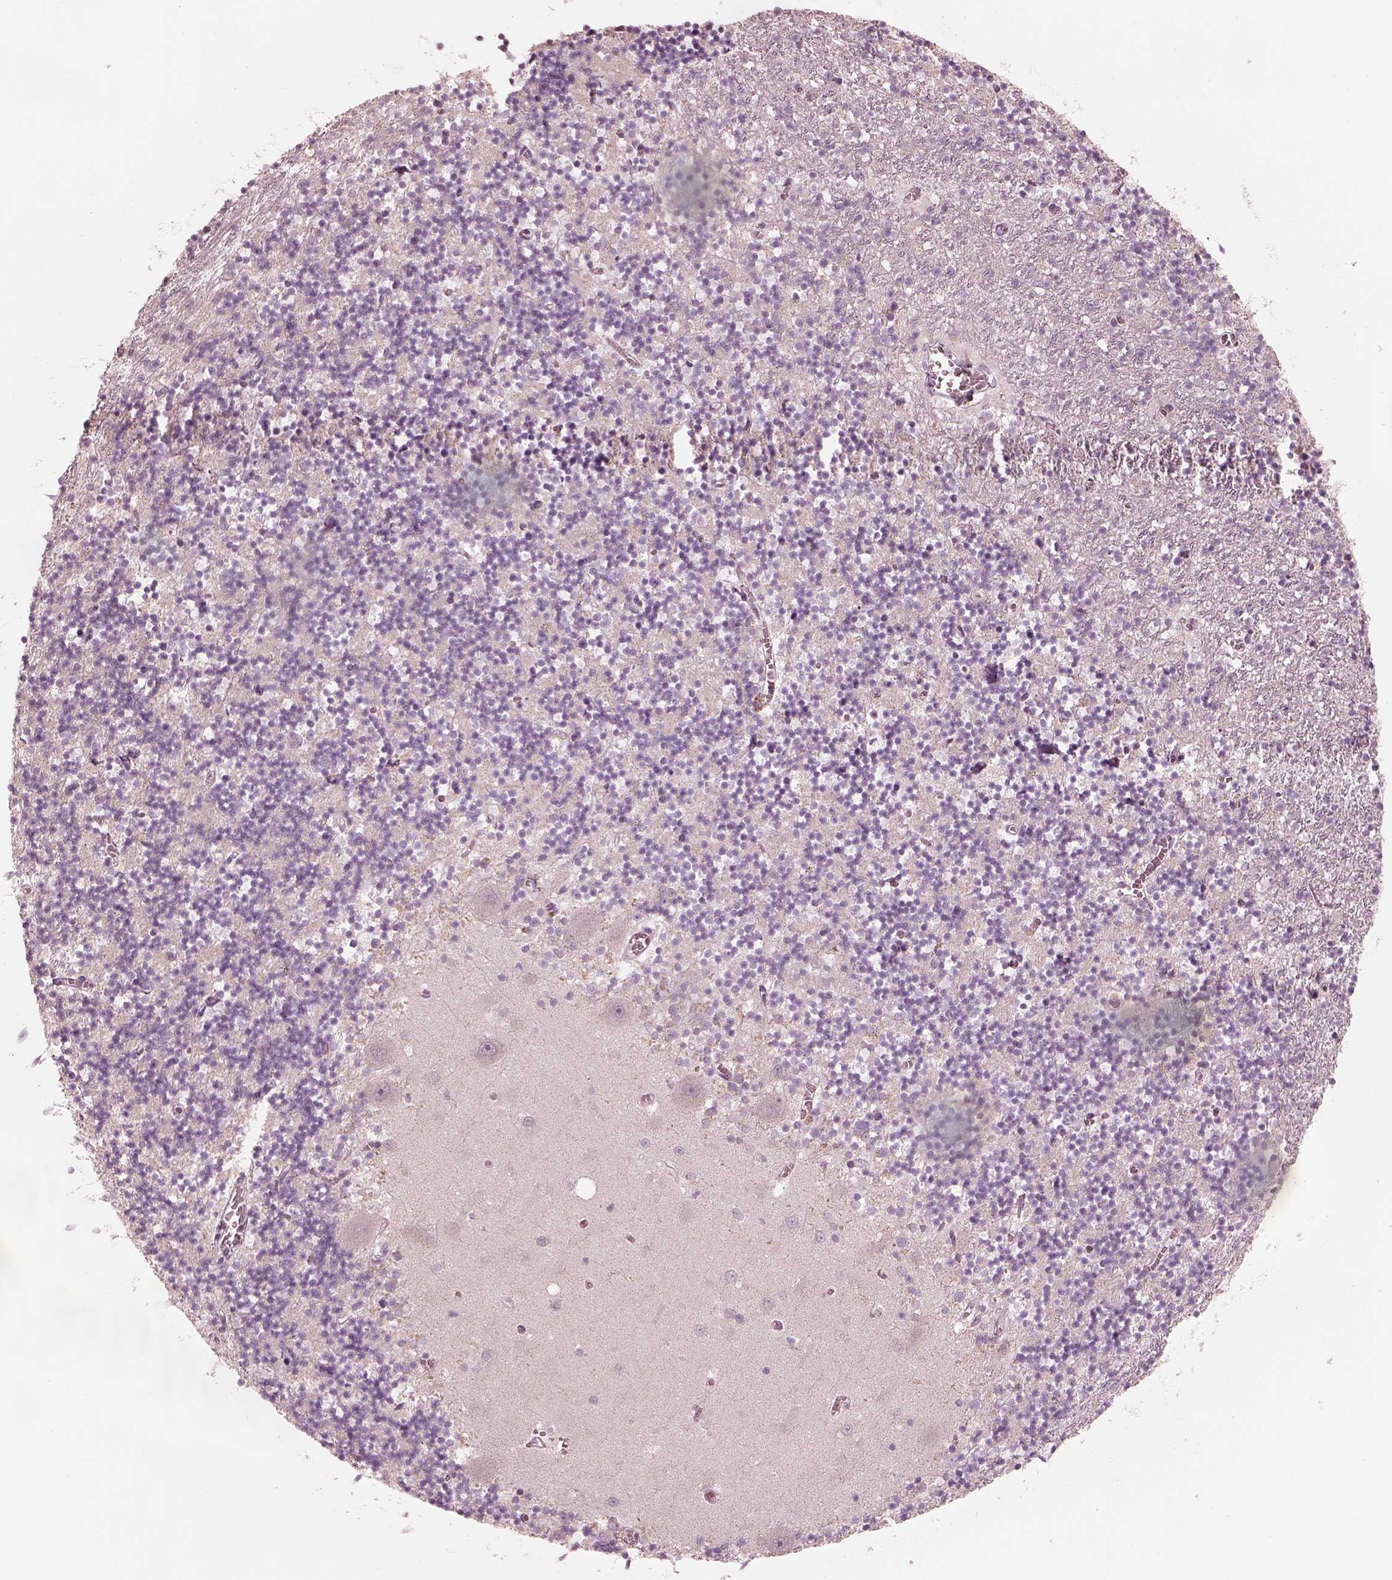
{"staining": {"intensity": "negative", "quantity": "none", "location": "none"}, "tissue": "cerebellum", "cell_type": "Cells in granular layer", "image_type": "normal", "snomed": [{"axis": "morphology", "description": "Normal tissue, NOS"}, {"axis": "topography", "description": "Cerebellum"}], "caption": "Human cerebellum stained for a protein using IHC reveals no expression in cells in granular layer.", "gene": "ANKLE1", "patient": {"sex": "female", "age": 64}}